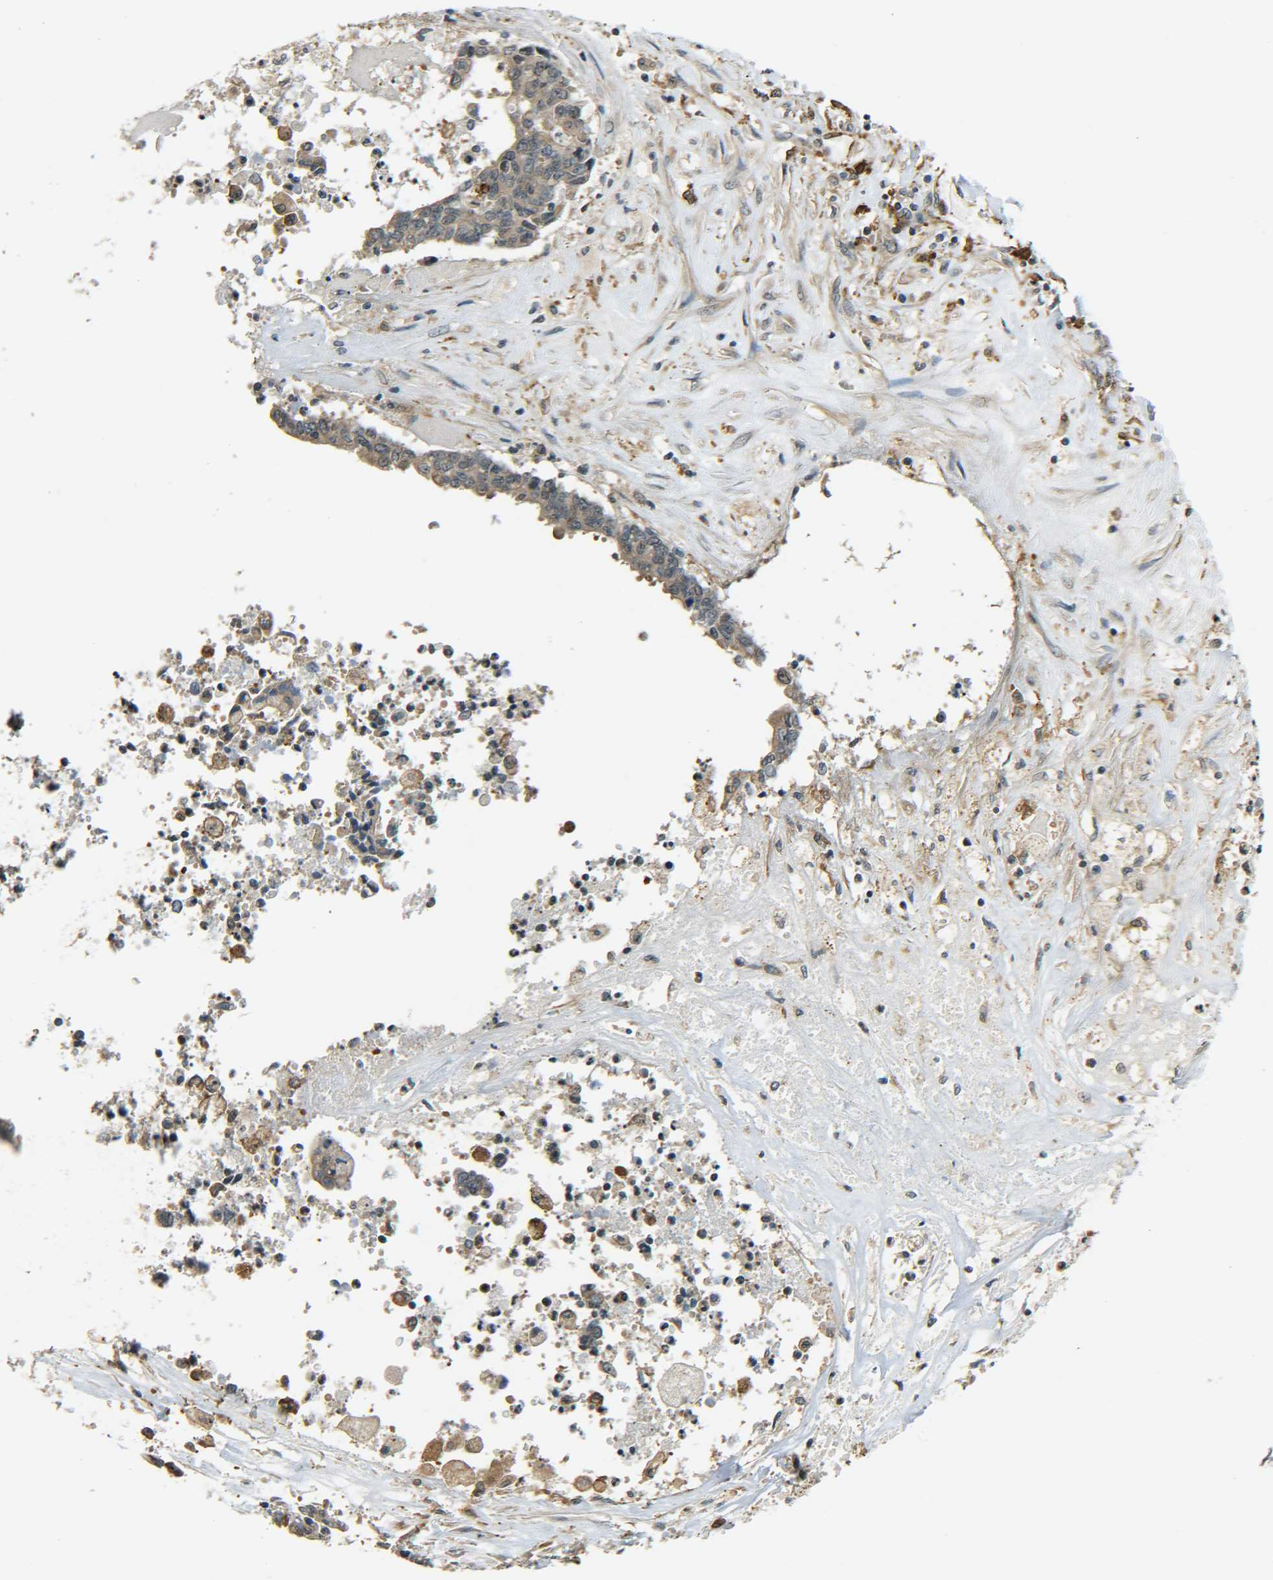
{"staining": {"intensity": "moderate", "quantity": ">75%", "location": "cytoplasmic/membranous"}, "tissue": "liver cancer", "cell_type": "Tumor cells", "image_type": "cancer", "snomed": [{"axis": "morphology", "description": "Cholangiocarcinoma"}, {"axis": "topography", "description": "Liver"}], "caption": "A histopathology image of human liver cholangiocarcinoma stained for a protein displays moderate cytoplasmic/membranous brown staining in tumor cells.", "gene": "DAB2", "patient": {"sex": "male", "age": 57}}